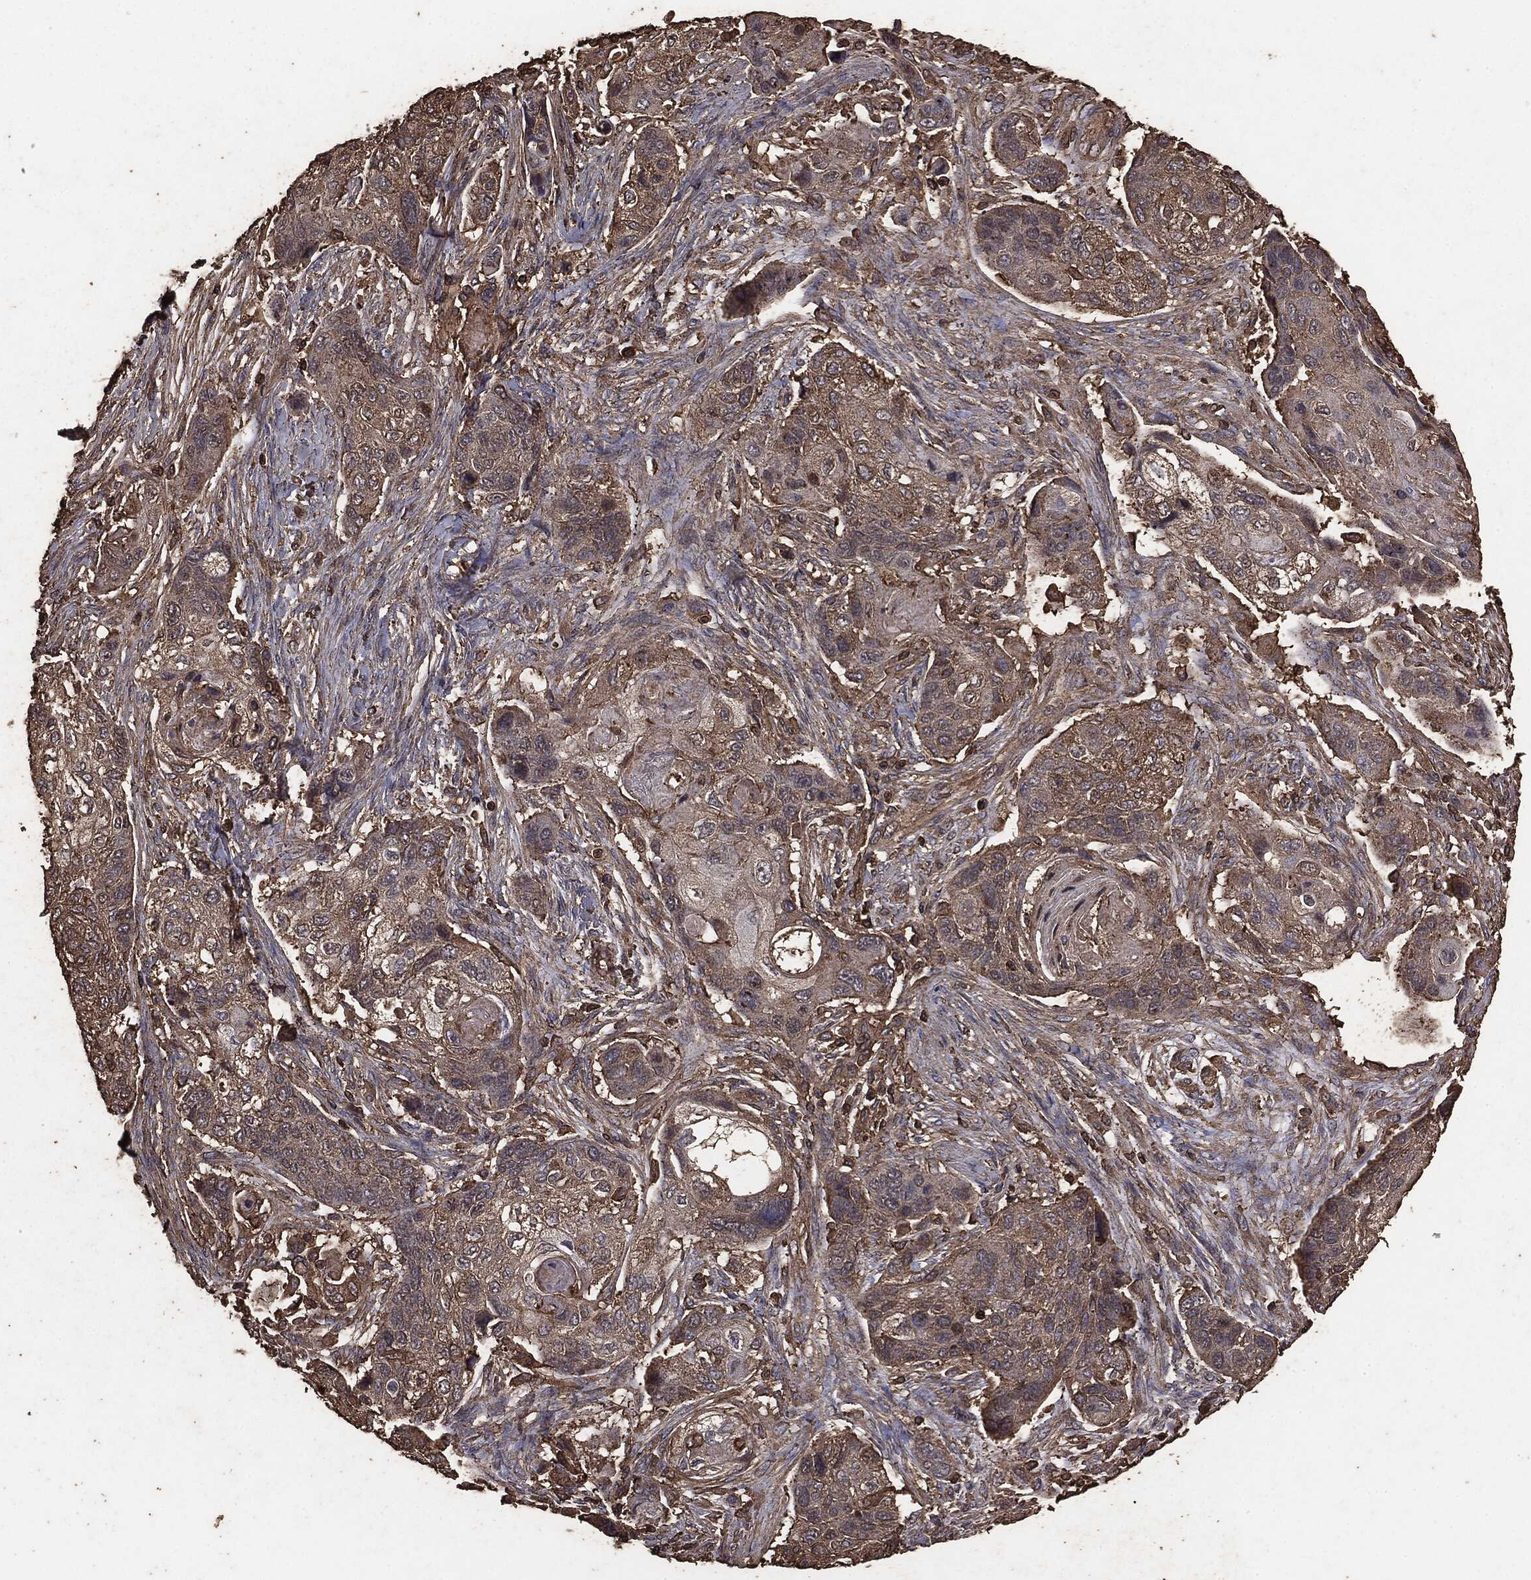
{"staining": {"intensity": "weak", "quantity": ">75%", "location": "cytoplasmic/membranous"}, "tissue": "lung cancer", "cell_type": "Tumor cells", "image_type": "cancer", "snomed": [{"axis": "morphology", "description": "Normal tissue, NOS"}, {"axis": "morphology", "description": "Squamous cell carcinoma, NOS"}, {"axis": "topography", "description": "Bronchus"}, {"axis": "topography", "description": "Lung"}], "caption": "The image exhibits a brown stain indicating the presence of a protein in the cytoplasmic/membranous of tumor cells in lung cancer.", "gene": "MTOR", "patient": {"sex": "male", "age": 69}}